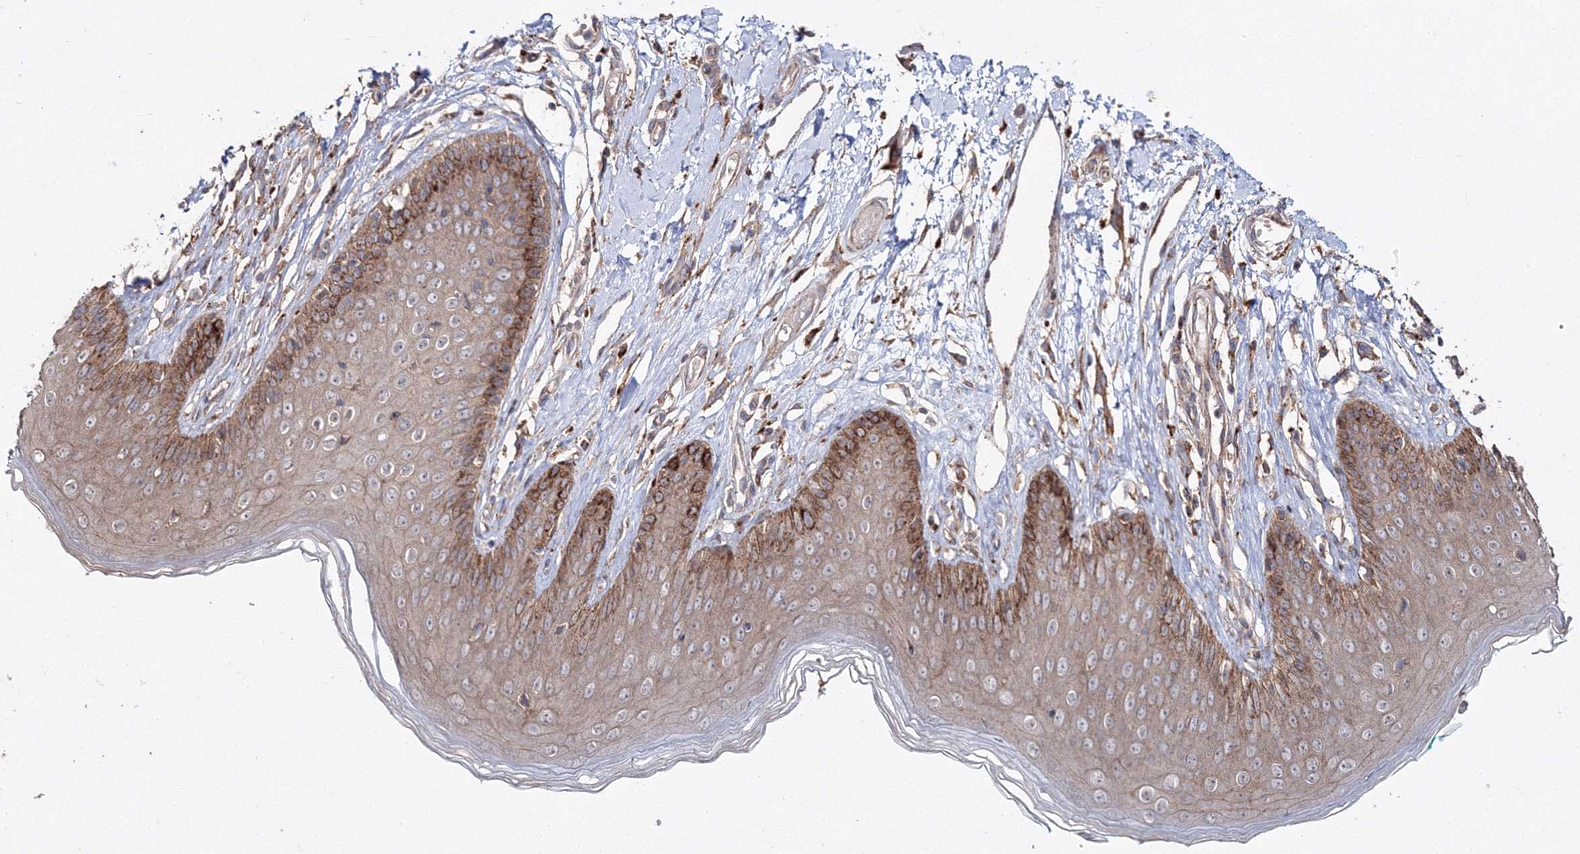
{"staining": {"intensity": "moderate", "quantity": ">75%", "location": "cytoplasmic/membranous"}, "tissue": "skin", "cell_type": "Epidermal cells", "image_type": "normal", "snomed": [{"axis": "morphology", "description": "Normal tissue, NOS"}, {"axis": "morphology", "description": "Squamous cell carcinoma, NOS"}, {"axis": "topography", "description": "Vulva"}], "caption": "The image displays staining of normal skin, revealing moderate cytoplasmic/membranous protein positivity (brown color) within epidermal cells. Nuclei are stained in blue.", "gene": "DDO", "patient": {"sex": "female", "age": 85}}